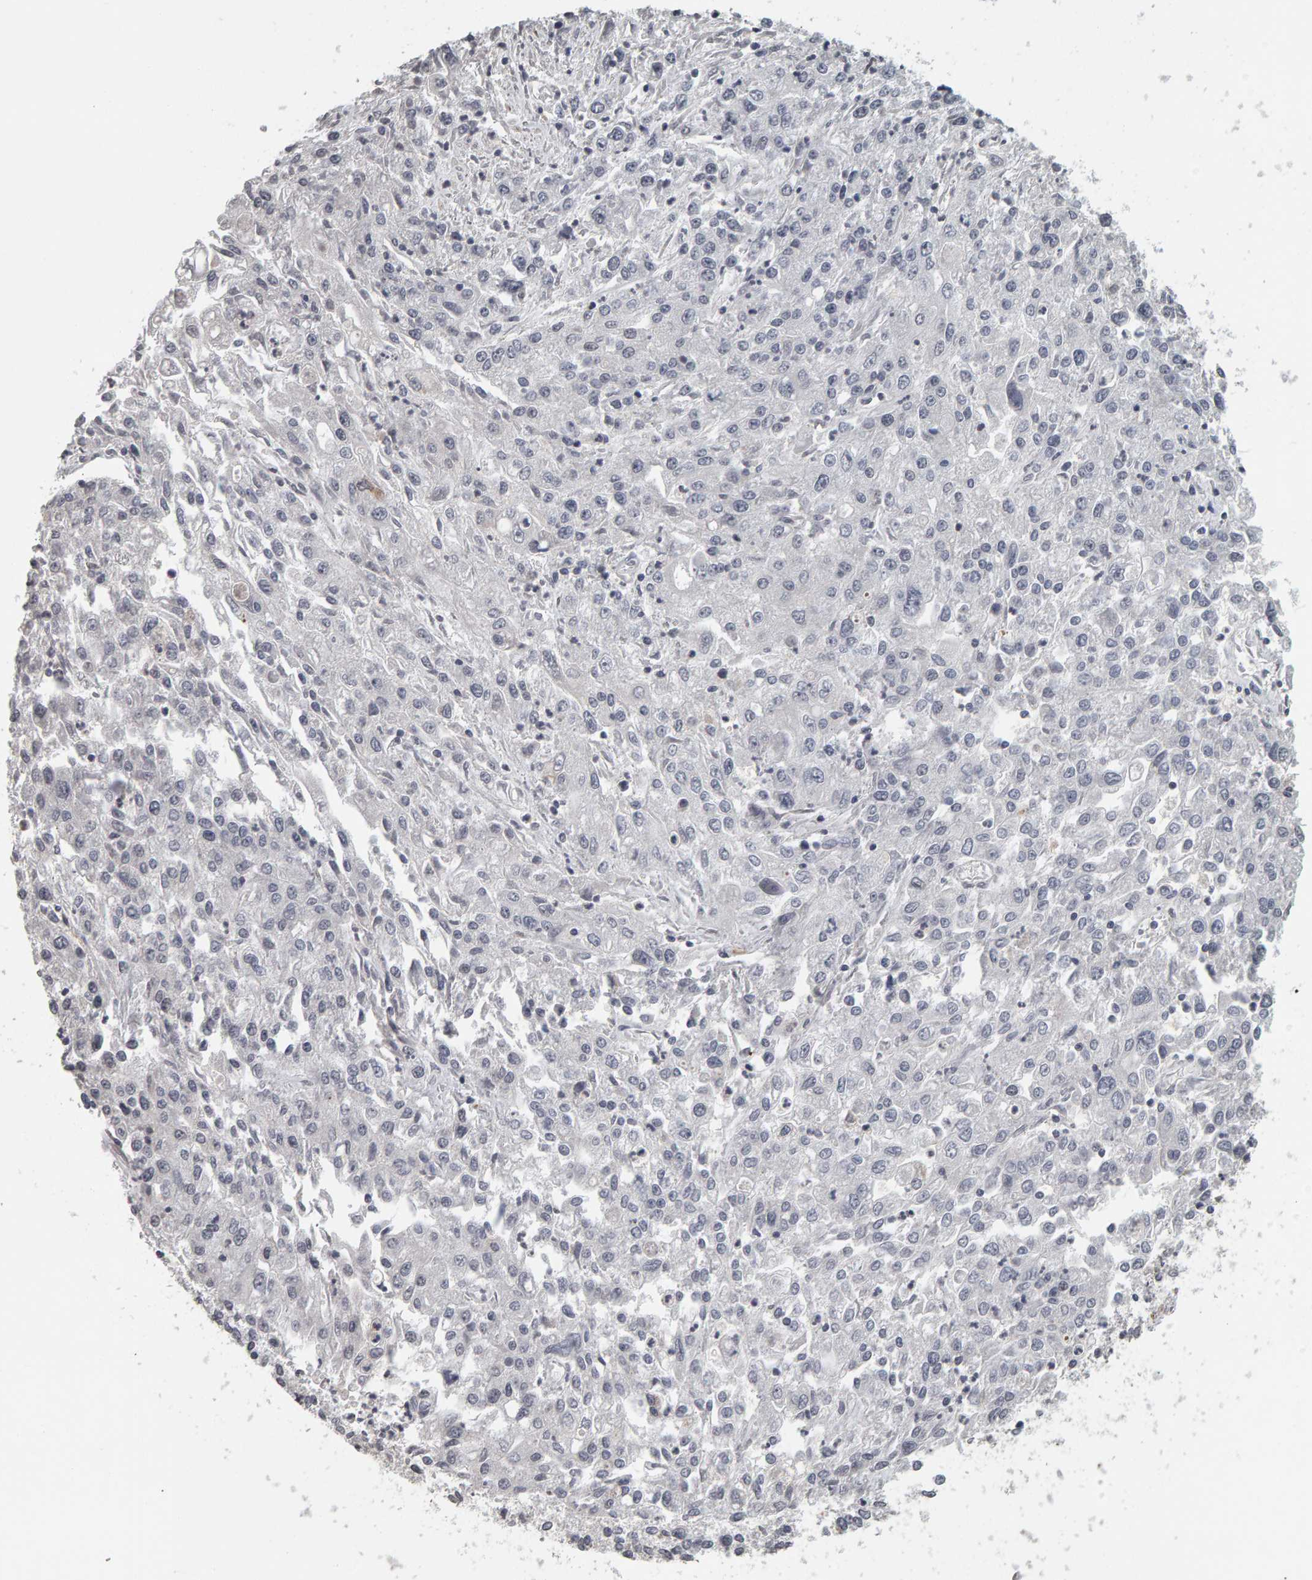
{"staining": {"intensity": "negative", "quantity": "none", "location": "none"}, "tissue": "endometrial cancer", "cell_type": "Tumor cells", "image_type": "cancer", "snomed": [{"axis": "morphology", "description": "Adenocarcinoma, NOS"}, {"axis": "topography", "description": "Endometrium"}], "caption": "A high-resolution histopathology image shows immunohistochemistry (IHC) staining of endometrial cancer (adenocarcinoma), which reveals no significant positivity in tumor cells.", "gene": "TEFM", "patient": {"sex": "female", "age": 49}}